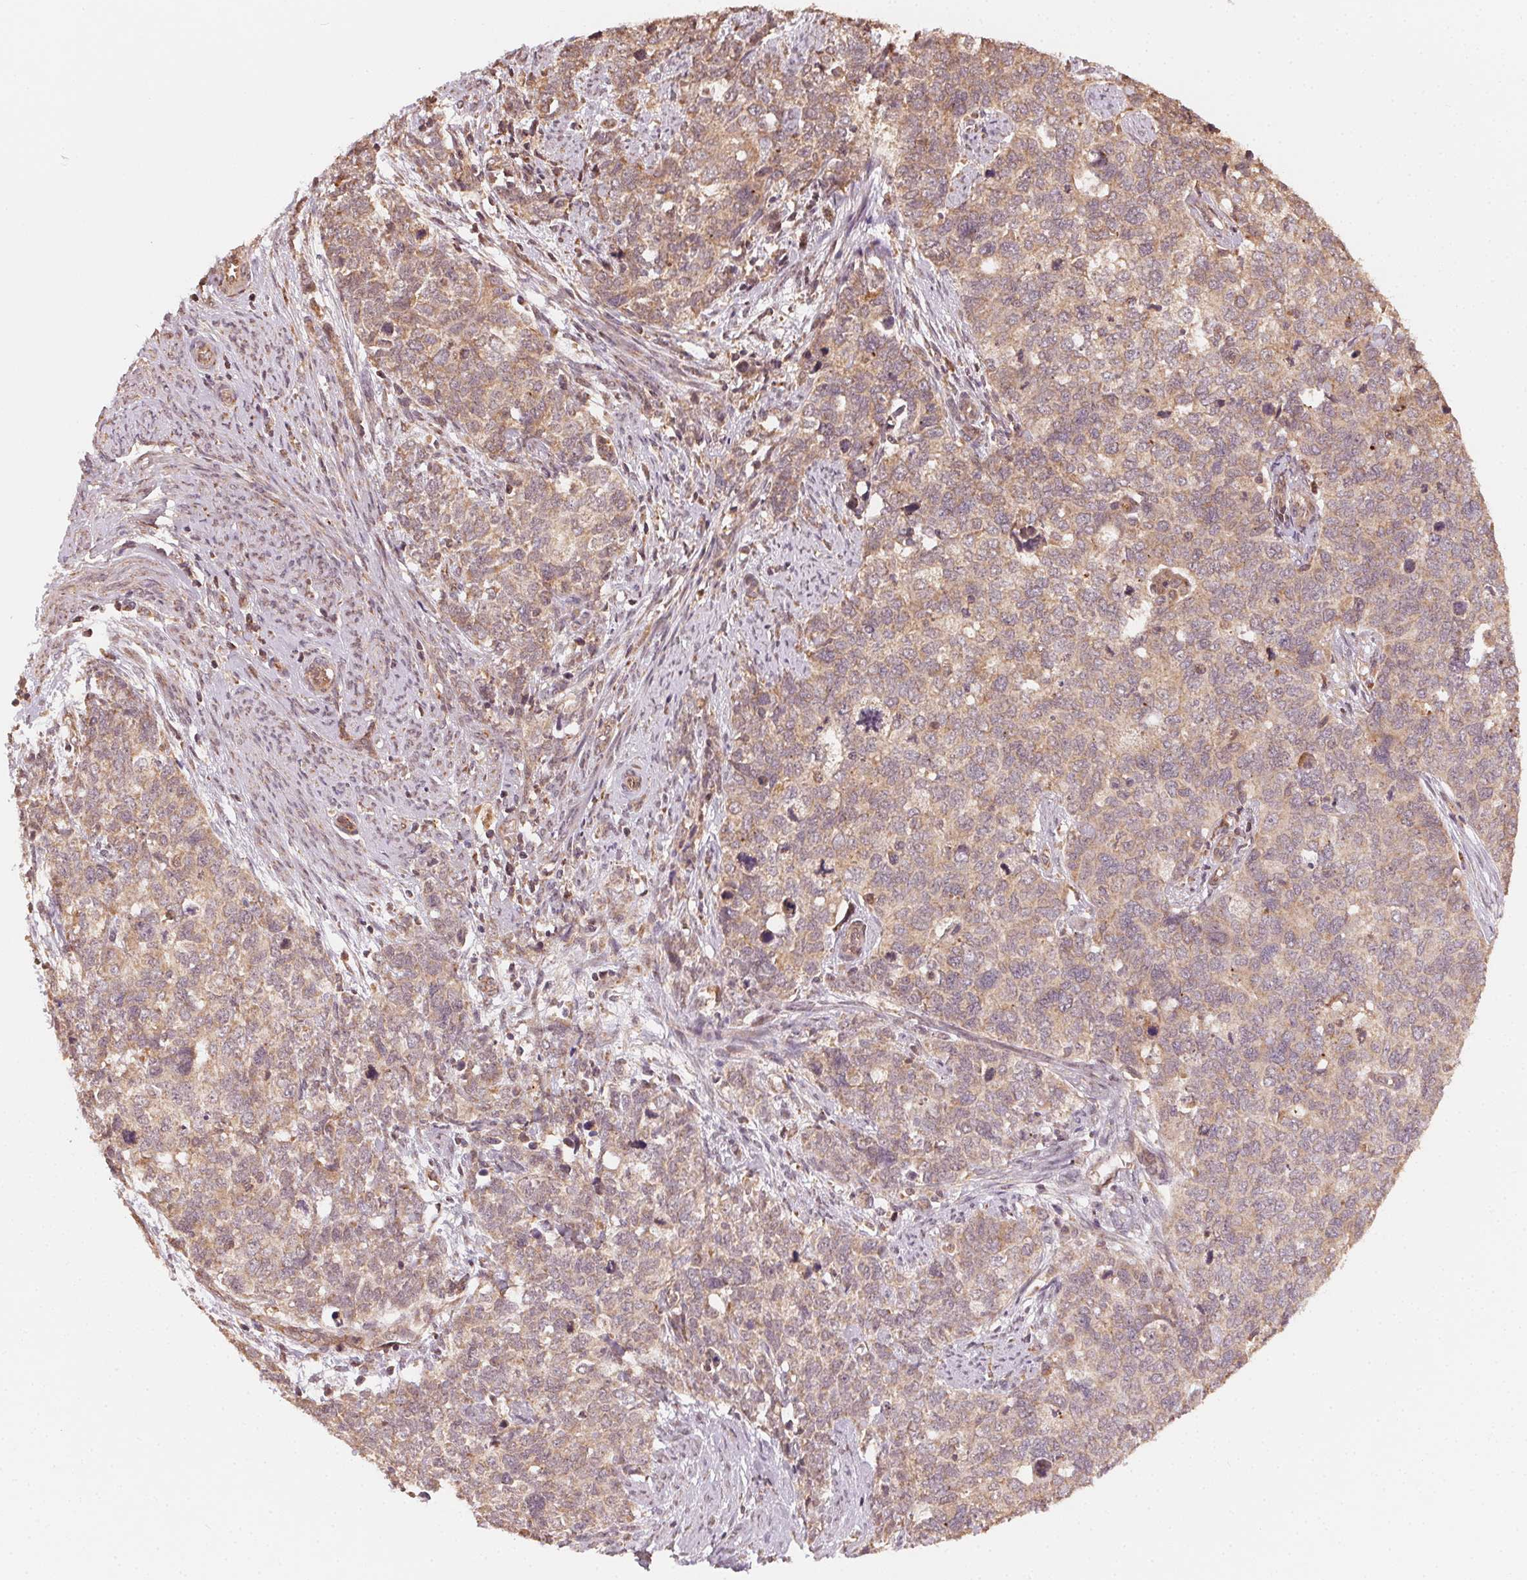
{"staining": {"intensity": "moderate", "quantity": ">75%", "location": "cytoplasmic/membranous"}, "tissue": "cervical cancer", "cell_type": "Tumor cells", "image_type": "cancer", "snomed": [{"axis": "morphology", "description": "Squamous cell carcinoma, NOS"}, {"axis": "topography", "description": "Cervix"}], "caption": "Immunohistochemical staining of human cervical squamous cell carcinoma shows moderate cytoplasmic/membranous protein staining in approximately >75% of tumor cells.", "gene": "WBP2", "patient": {"sex": "female", "age": 63}}